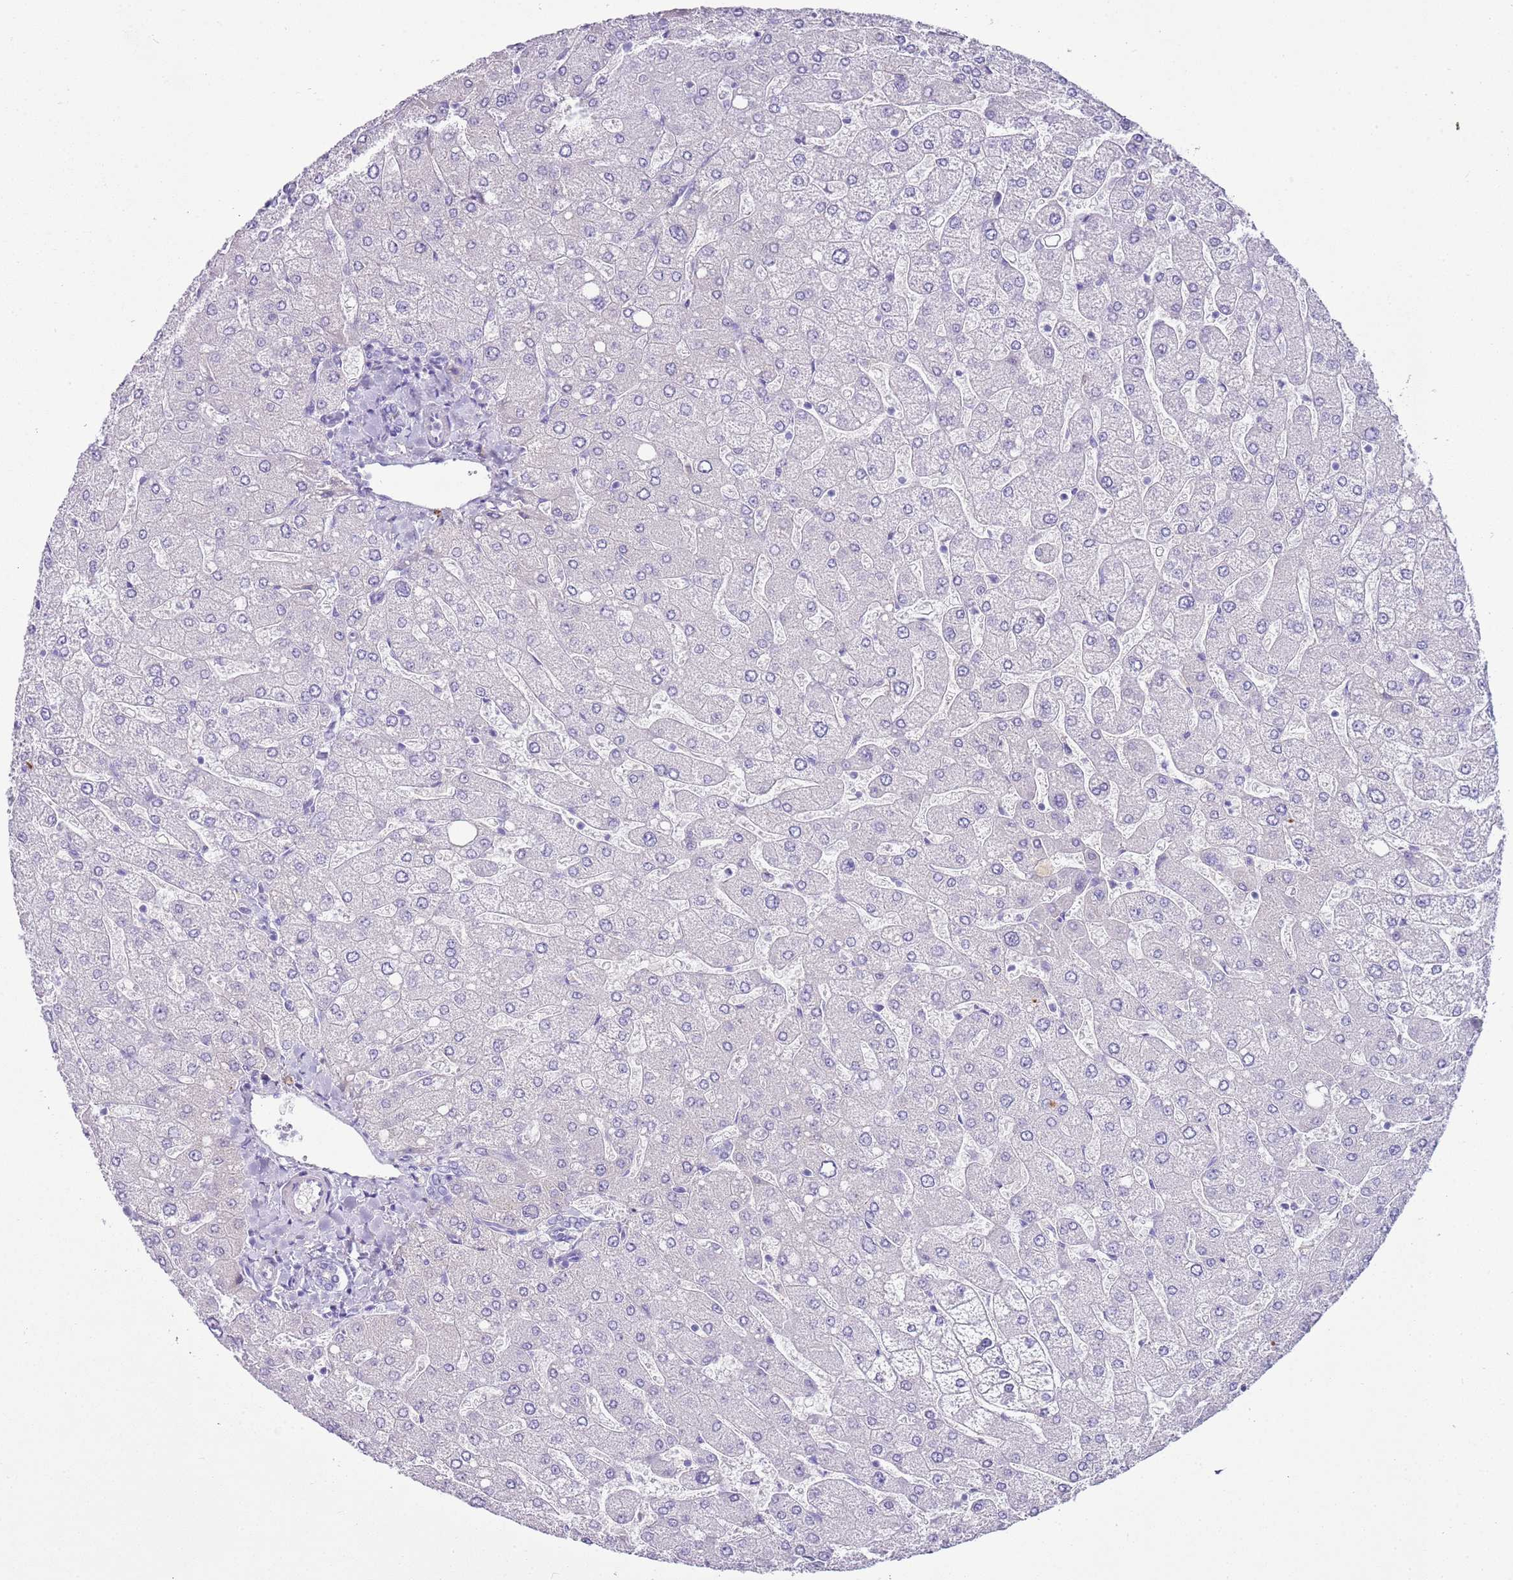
{"staining": {"intensity": "negative", "quantity": "none", "location": "none"}, "tissue": "liver", "cell_type": "Cholangiocytes", "image_type": "normal", "snomed": [{"axis": "morphology", "description": "Normal tissue, NOS"}, {"axis": "topography", "description": "Liver"}], "caption": "High magnification brightfield microscopy of unremarkable liver stained with DAB (brown) and counterstained with hematoxylin (blue): cholangiocytes show no significant positivity. (Brightfield microscopy of DAB (3,3'-diaminobenzidine) immunohistochemistry at high magnification).", "gene": "IGKV3", "patient": {"sex": "male", "age": 55}}